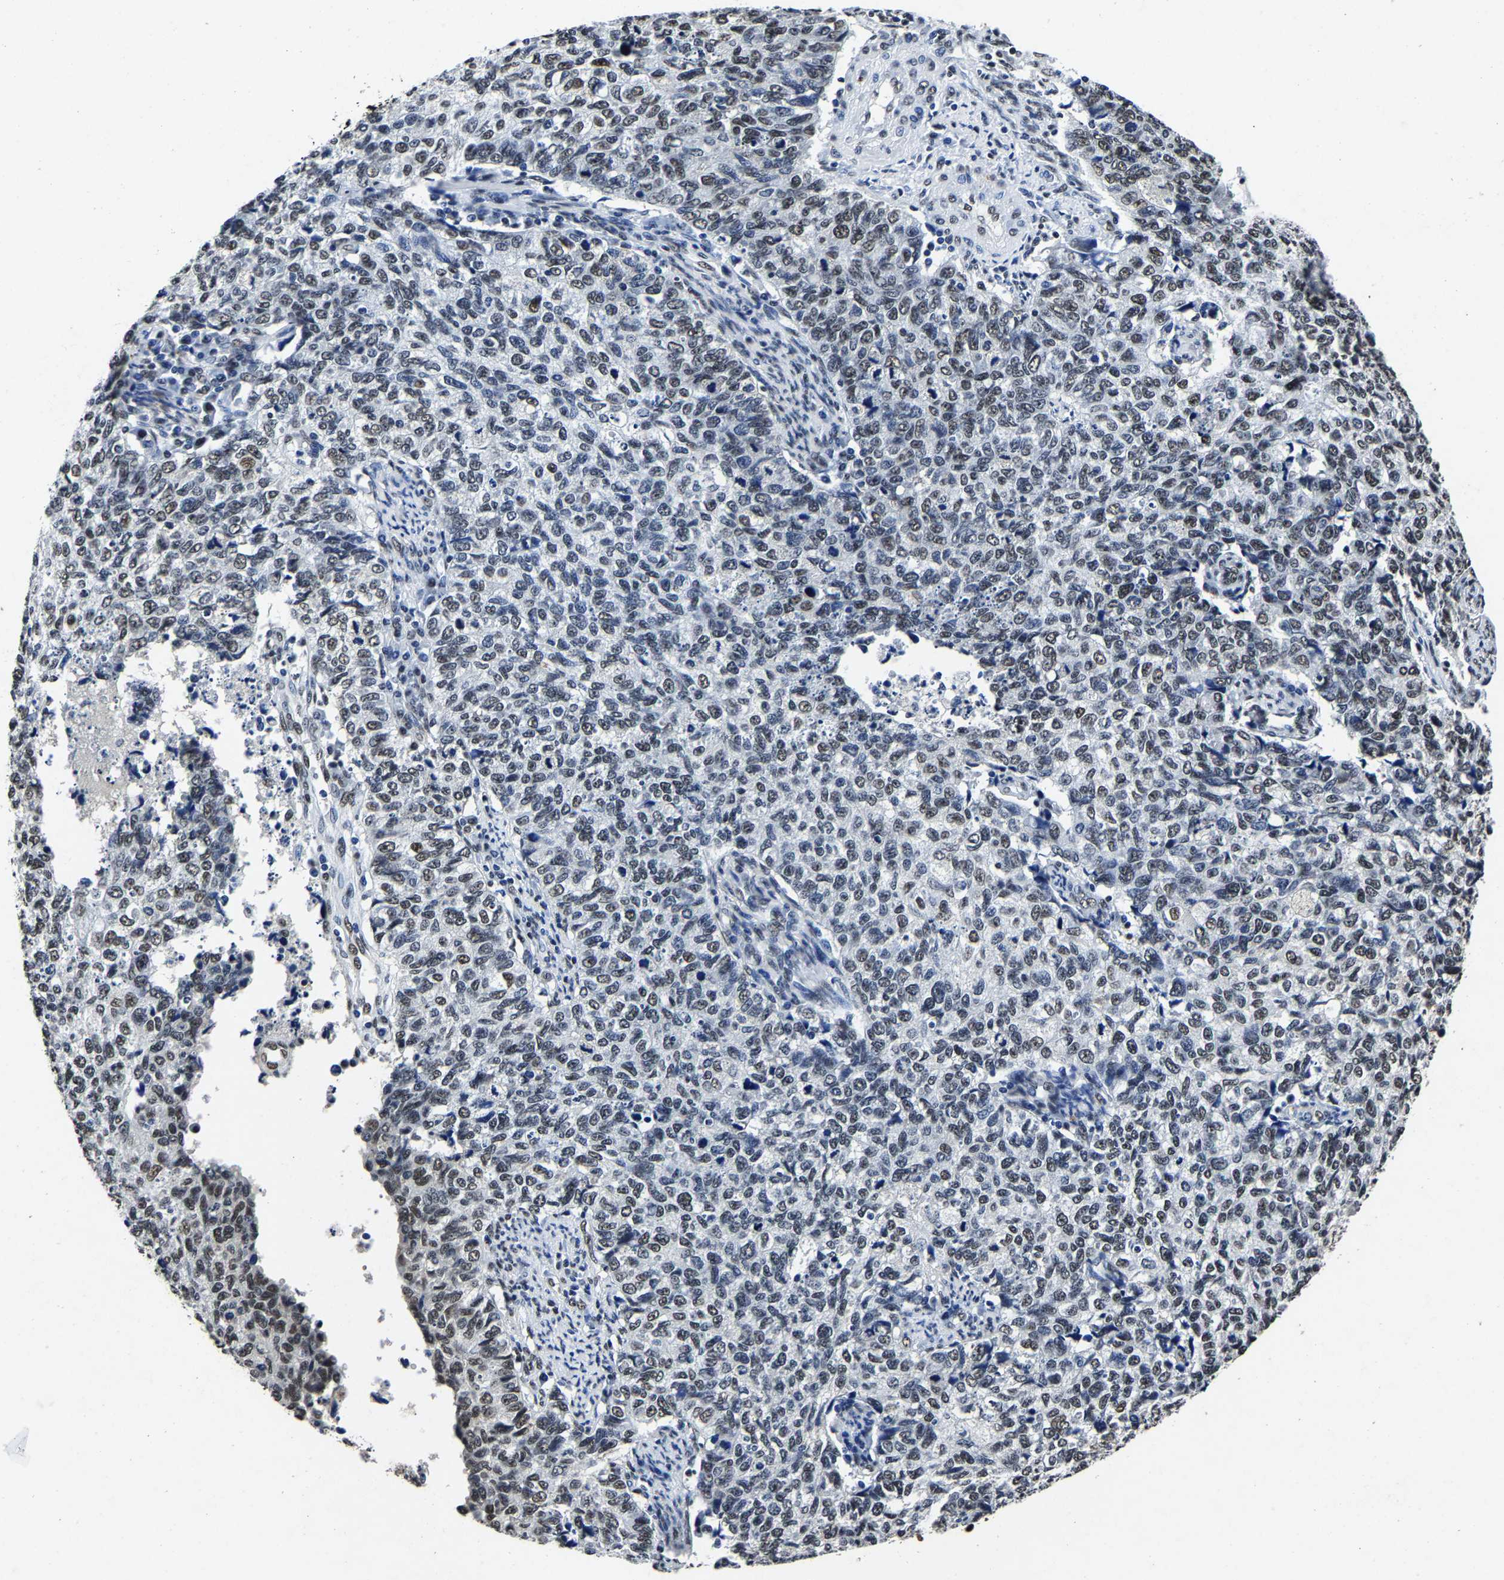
{"staining": {"intensity": "weak", "quantity": "25%-75%", "location": "nuclear"}, "tissue": "cervical cancer", "cell_type": "Tumor cells", "image_type": "cancer", "snomed": [{"axis": "morphology", "description": "Squamous cell carcinoma, NOS"}, {"axis": "topography", "description": "Cervix"}], "caption": "Immunohistochemical staining of human cervical squamous cell carcinoma displays weak nuclear protein positivity in approximately 25%-75% of tumor cells.", "gene": "RBM45", "patient": {"sex": "female", "age": 63}}